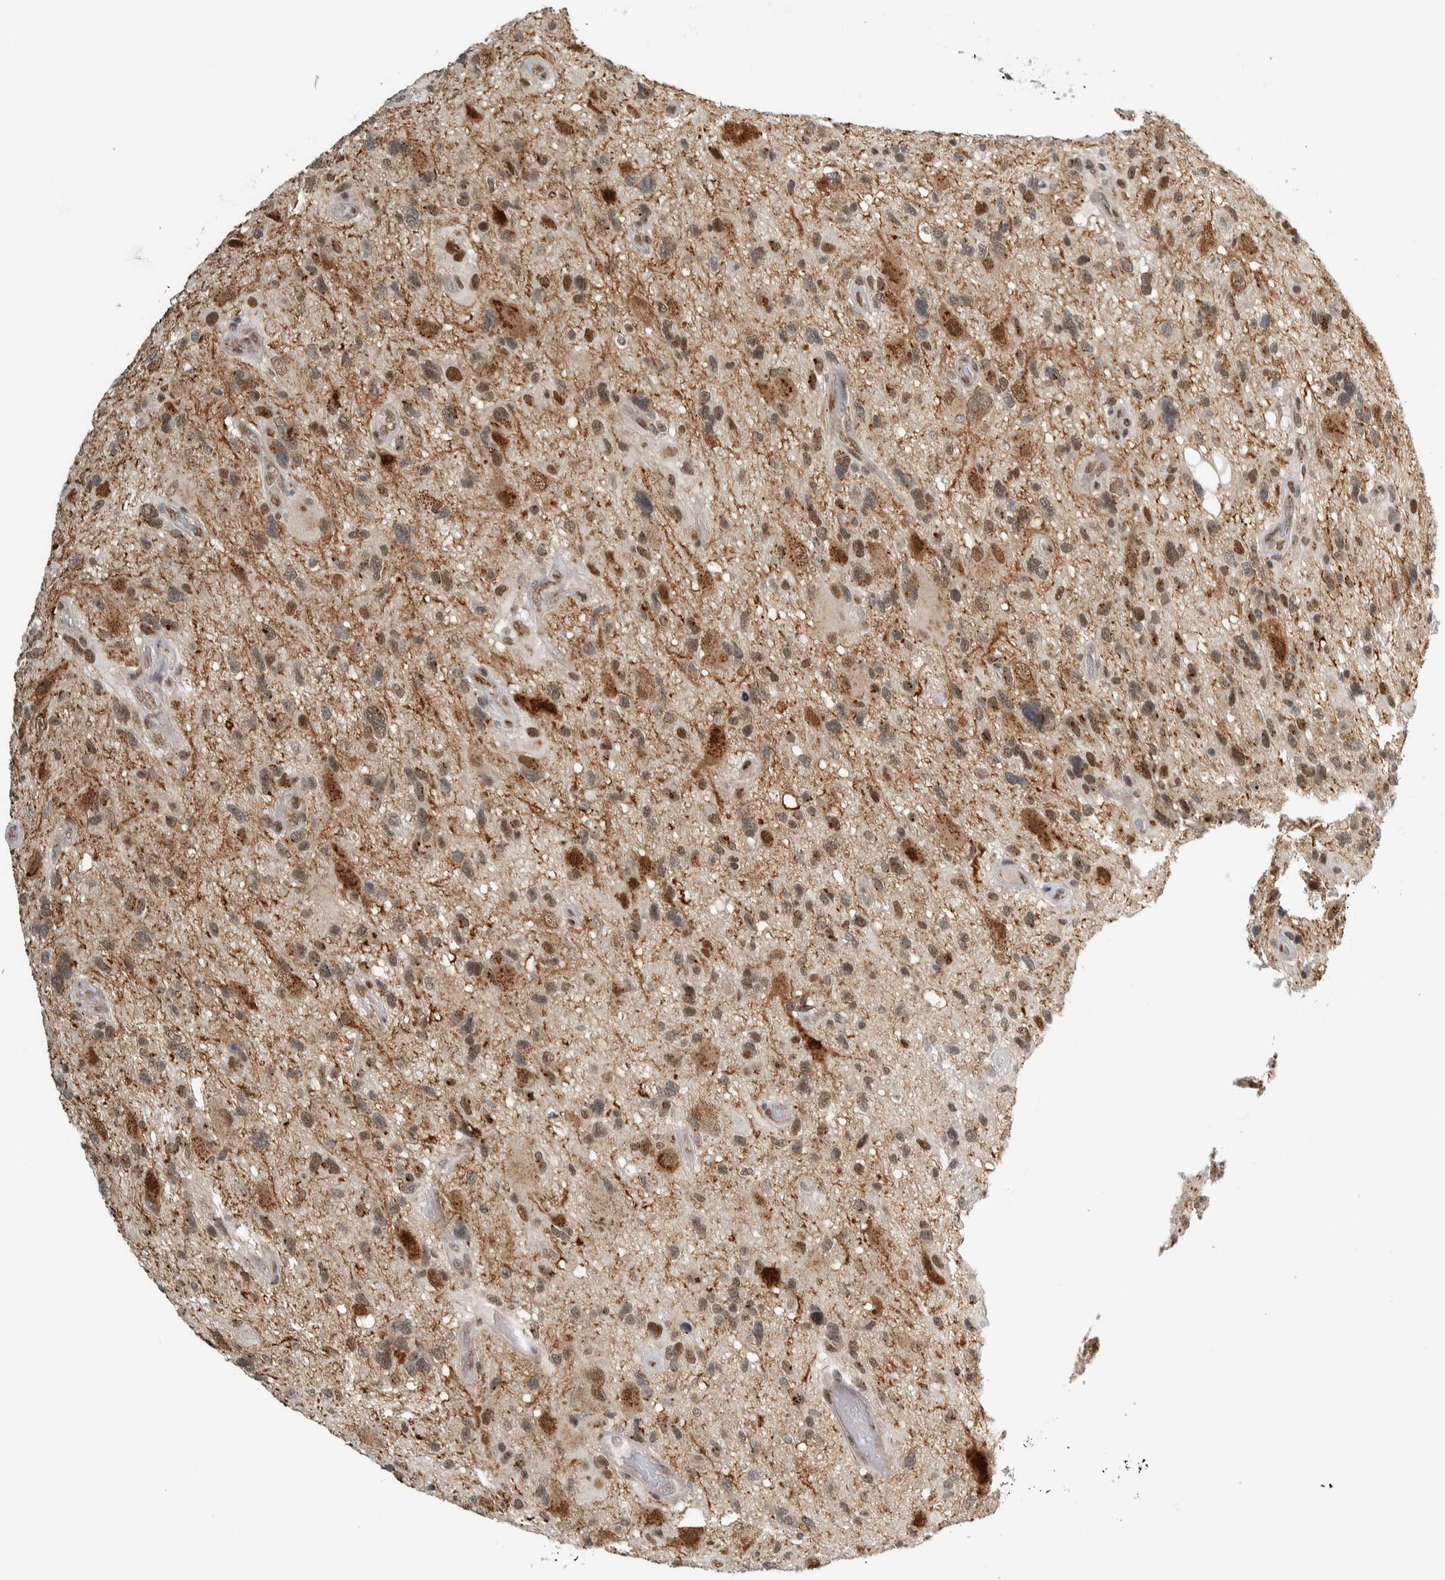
{"staining": {"intensity": "moderate", "quantity": "25%-75%", "location": "cytoplasmic/membranous,nuclear"}, "tissue": "glioma", "cell_type": "Tumor cells", "image_type": "cancer", "snomed": [{"axis": "morphology", "description": "Glioma, malignant, High grade"}, {"axis": "topography", "description": "Brain"}], "caption": "A photomicrograph of glioma stained for a protein displays moderate cytoplasmic/membranous and nuclear brown staining in tumor cells.", "gene": "ZMYND8", "patient": {"sex": "male", "age": 33}}